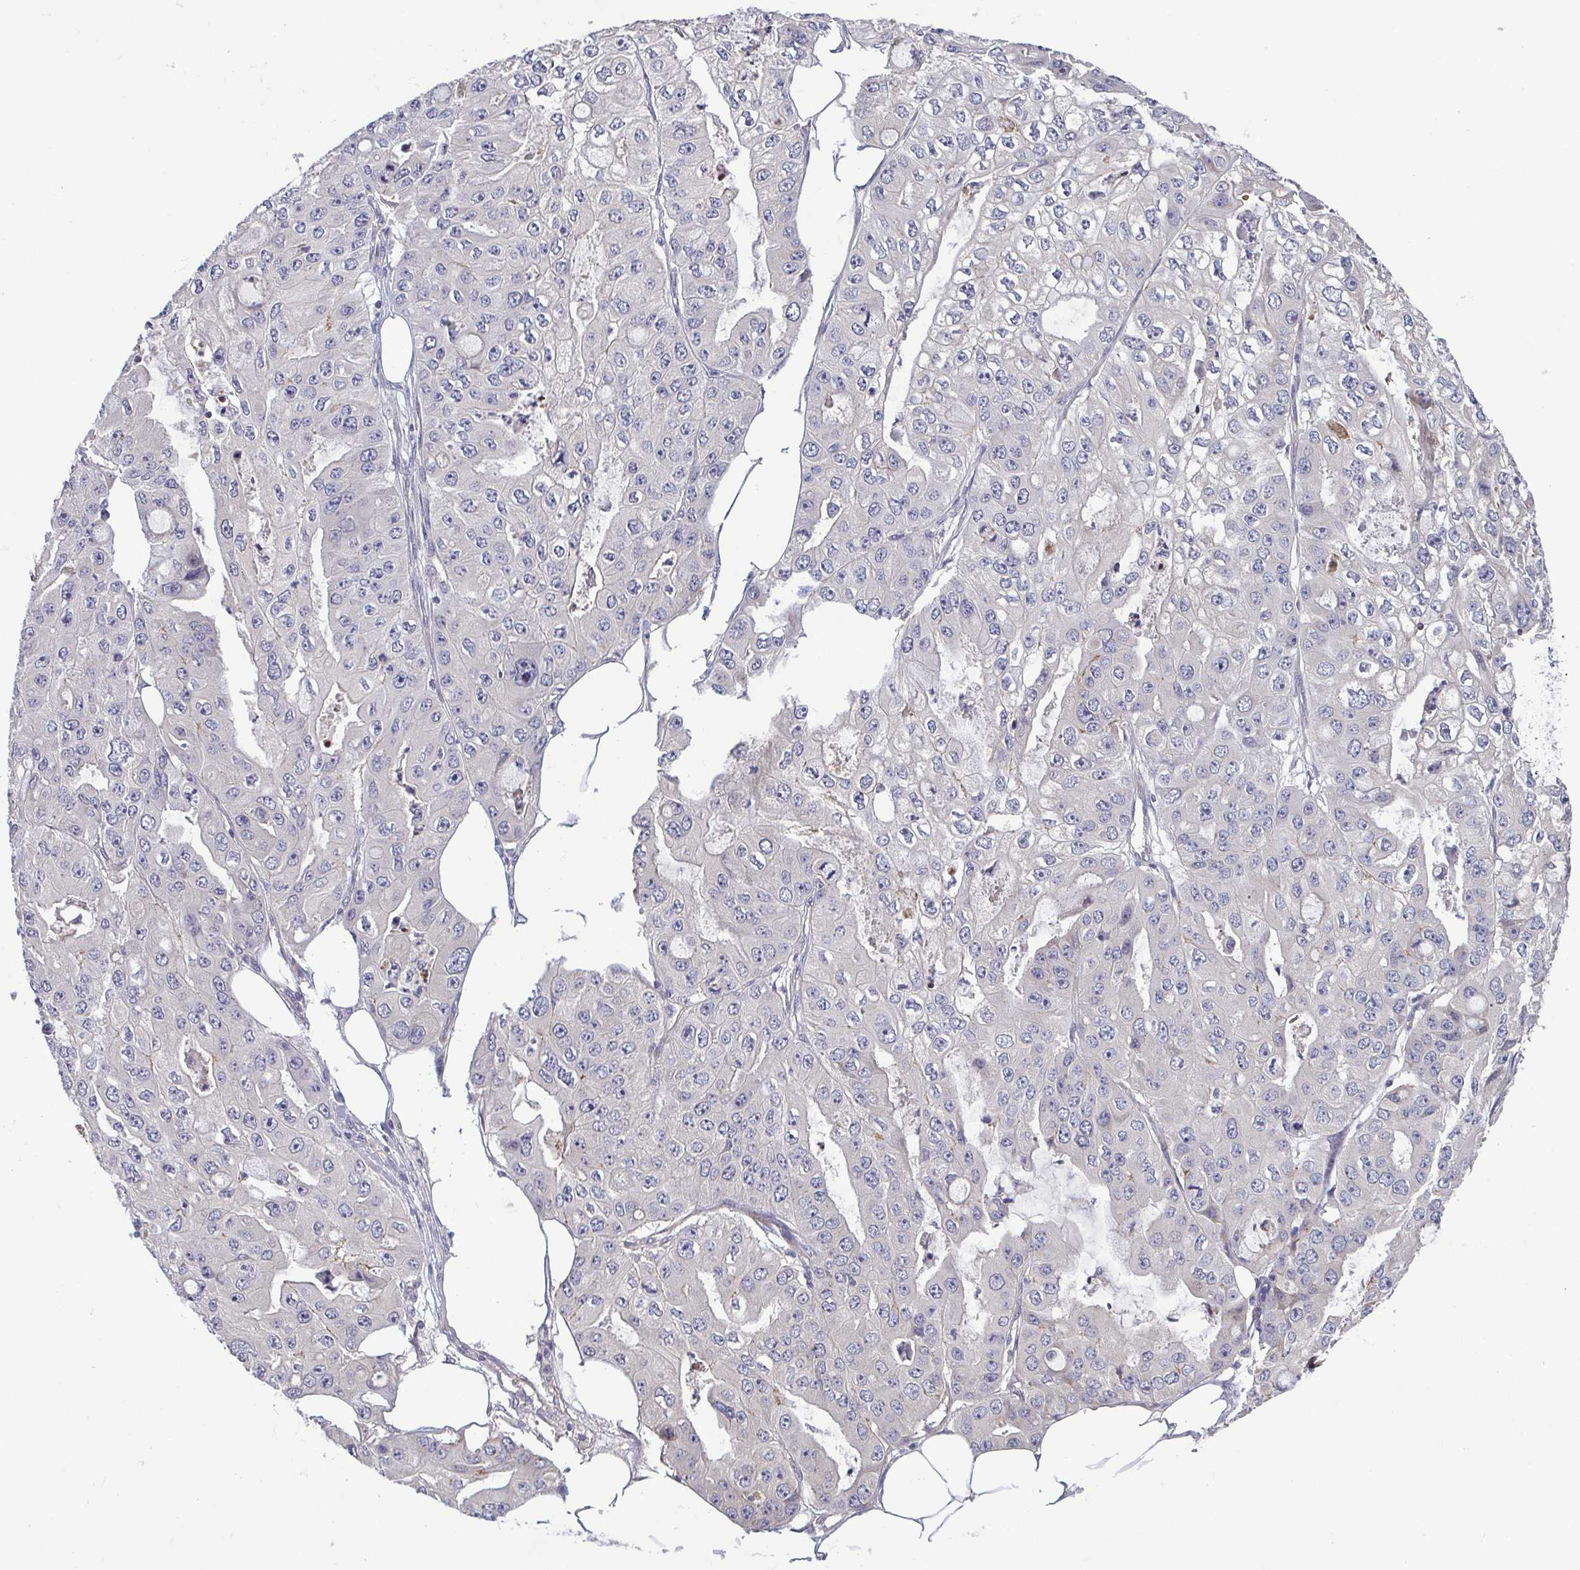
{"staining": {"intensity": "negative", "quantity": "none", "location": "none"}, "tissue": "ovarian cancer", "cell_type": "Tumor cells", "image_type": "cancer", "snomed": [{"axis": "morphology", "description": "Cystadenocarcinoma, serous, NOS"}, {"axis": "topography", "description": "Ovary"}], "caption": "Human ovarian cancer (serous cystadenocarcinoma) stained for a protein using IHC demonstrates no positivity in tumor cells.", "gene": "OSBPL7", "patient": {"sex": "female", "age": 56}}